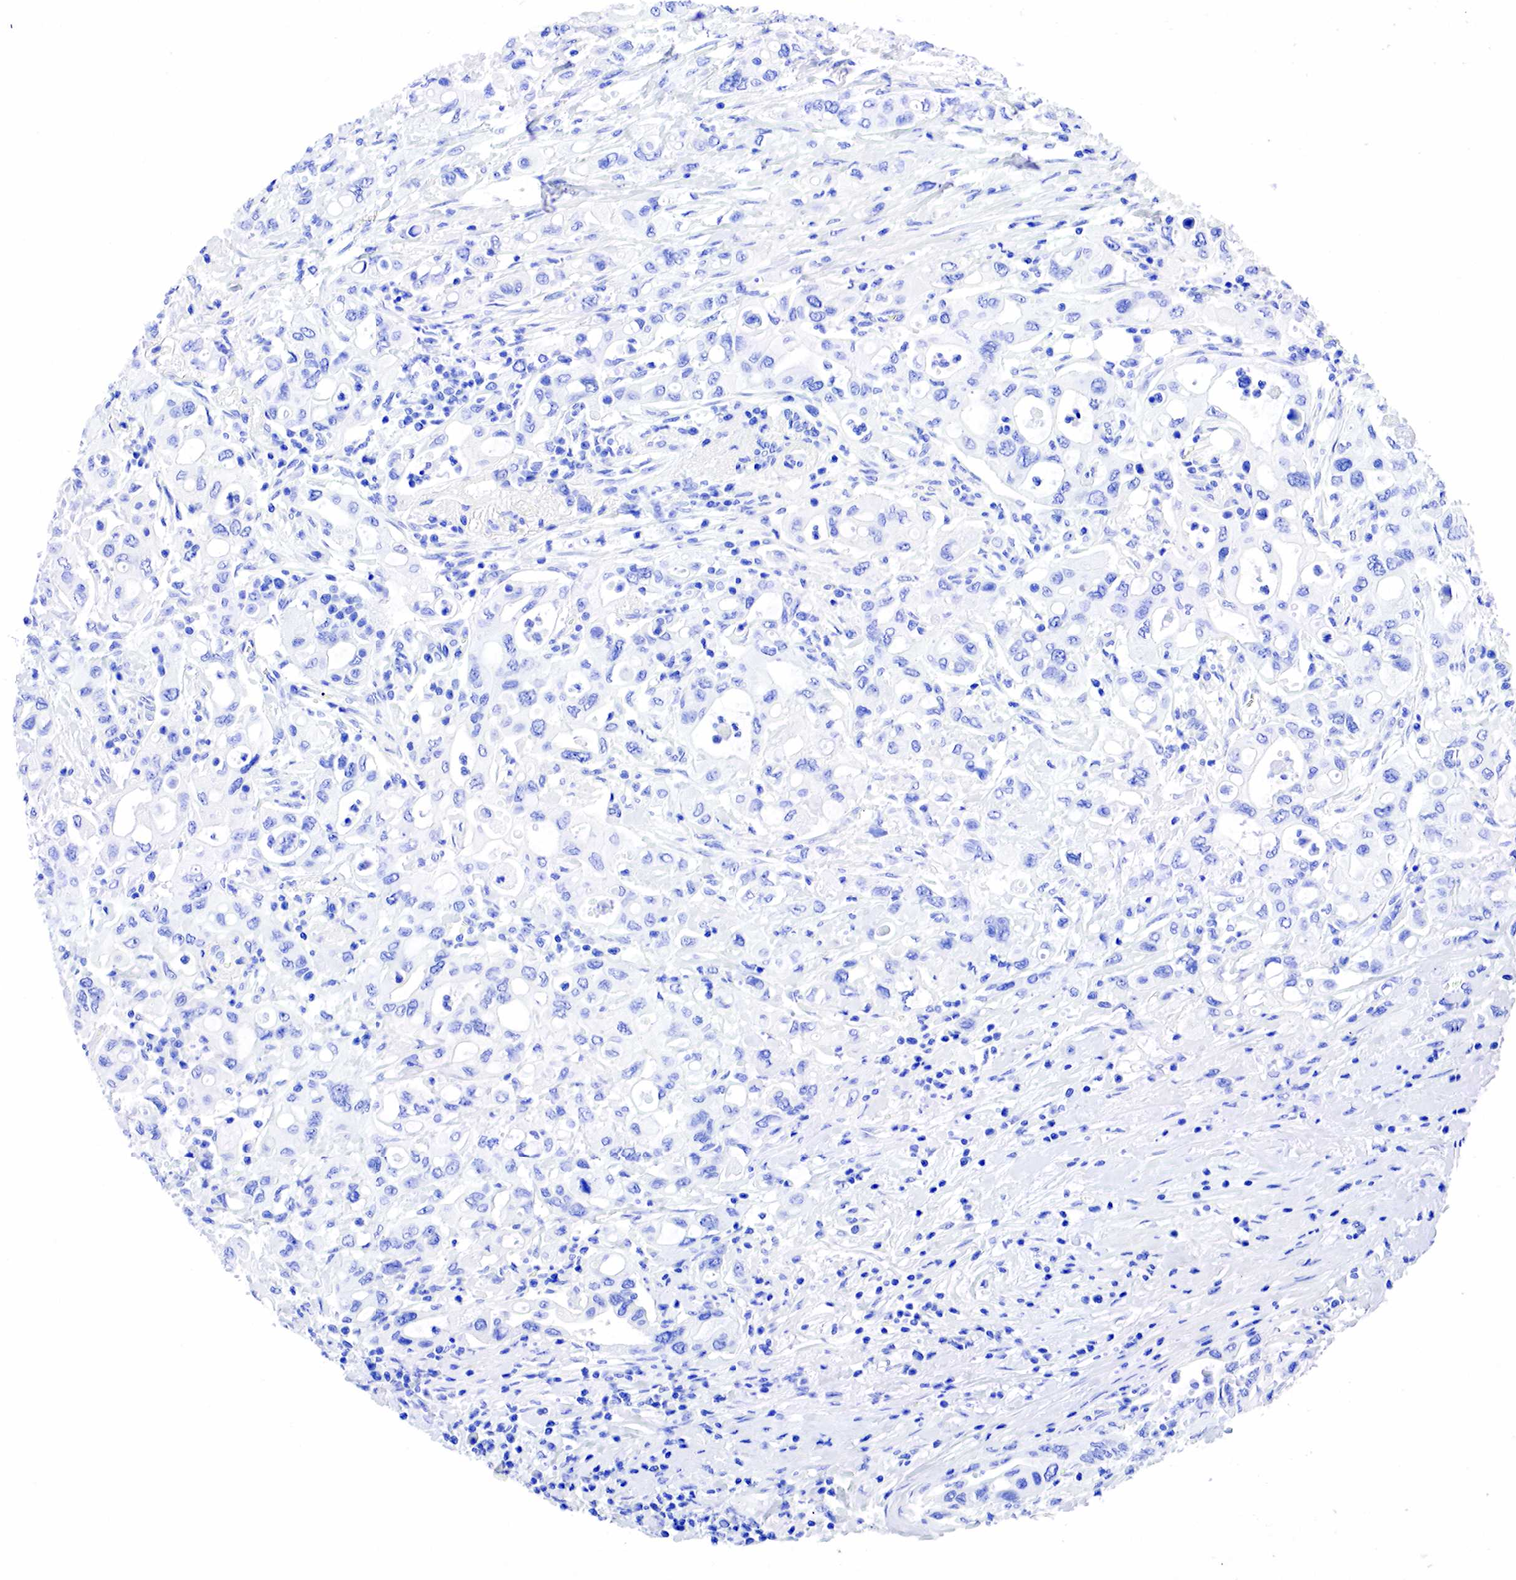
{"staining": {"intensity": "negative", "quantity": "none", "location": "none"}, "tissue": "pancreatic cancer", "cell_type": "Tumor cells", "image_type": "cancer", "snomed": [{"axis": "morphology", "description": "Adenocarcinoma, NOS"}, {"axis": "topography", "description": "Pancreas"}], "caption": "A histopathology image of adenocarcinoma (pancreatic) stained for a protein displays no brown staining in tumor cells.", "gene": "KLK3", "patient": {"sex": "female", "age": 57}}